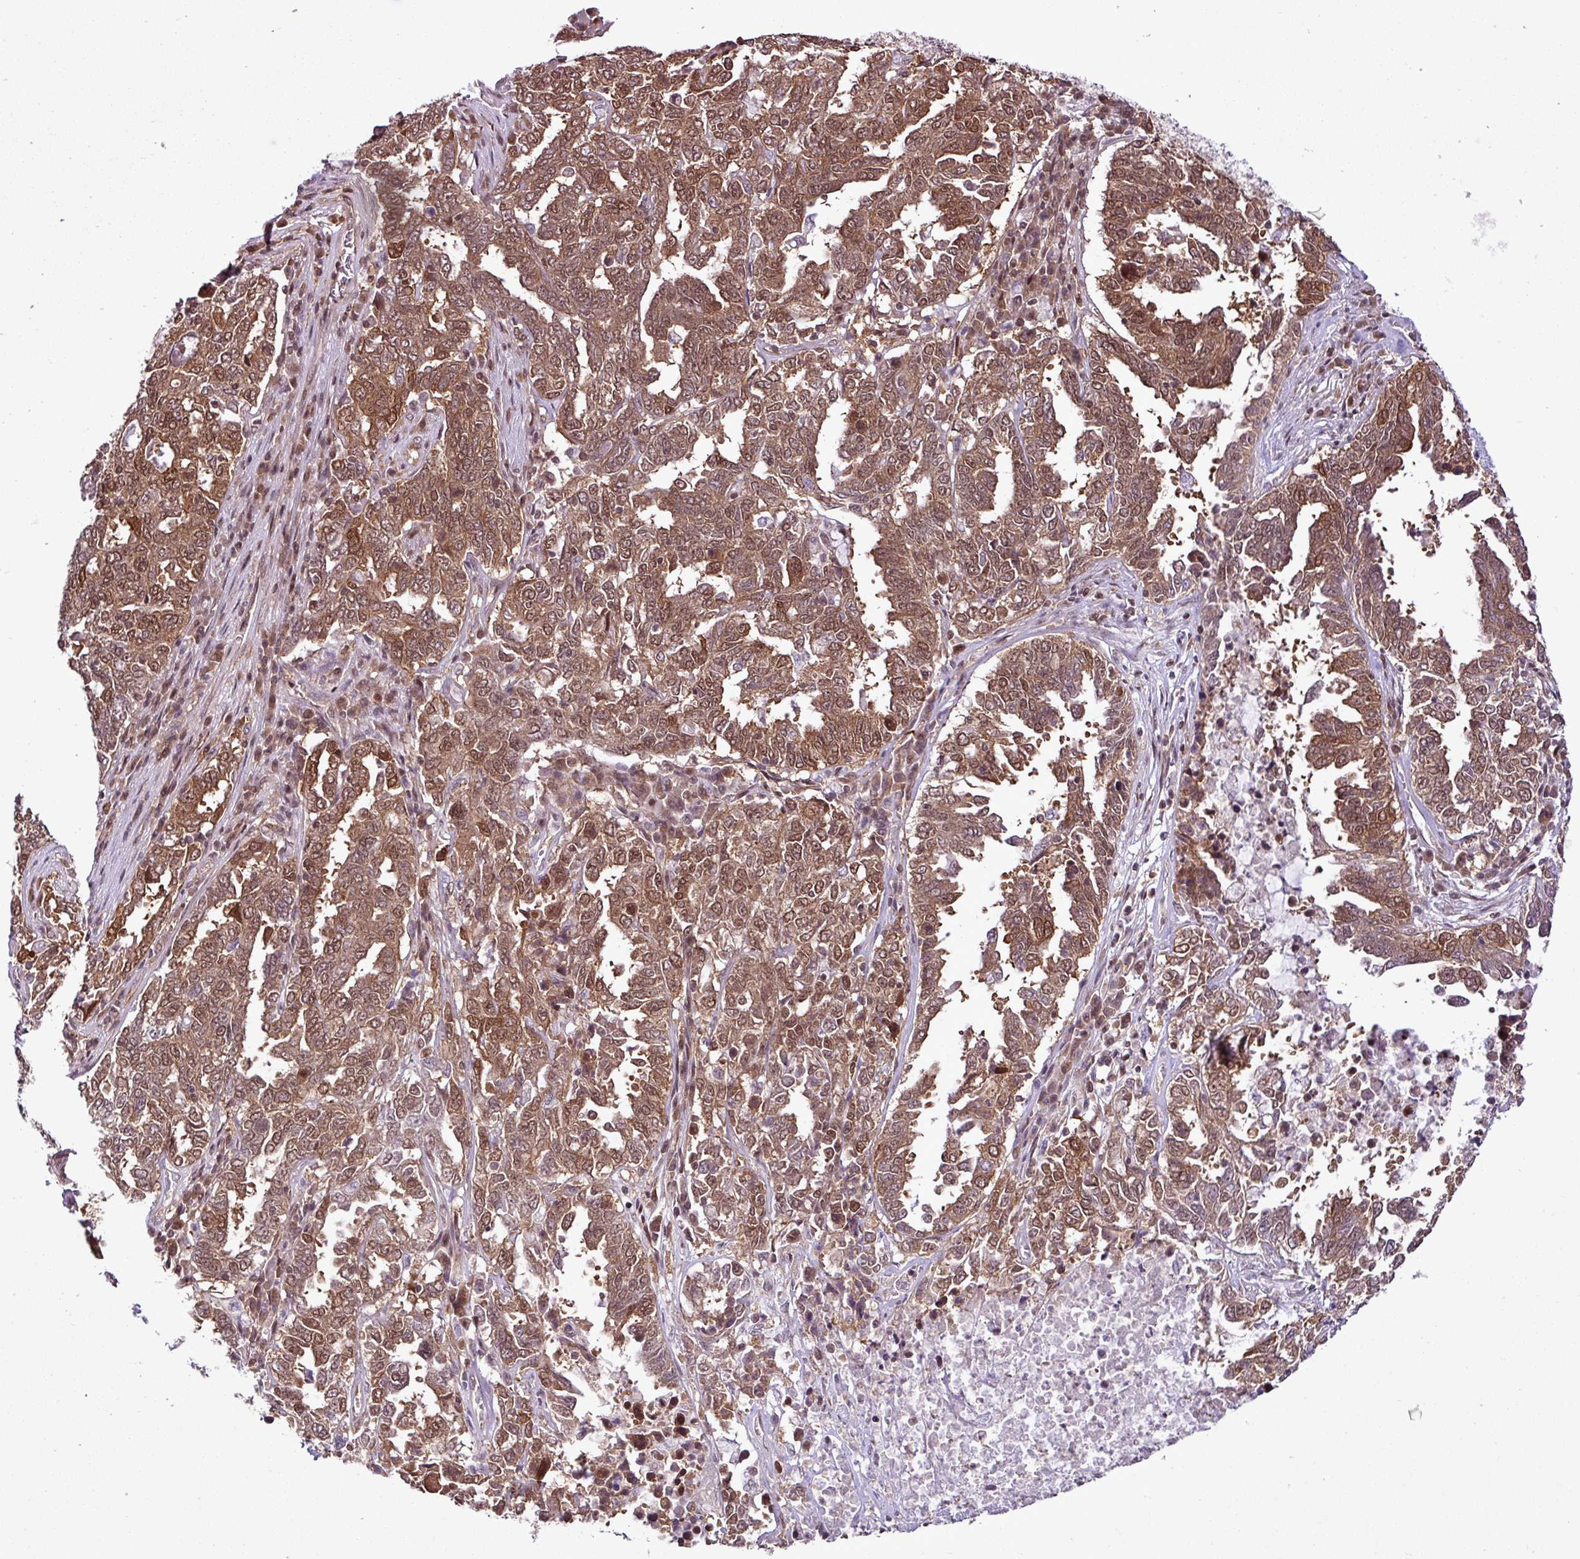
{"staining": {"intensity": "moderate", "quantity": ">75%", "location": "cytoplasmic/membranous,nuclear"}, "tissue": "ovarian cancer", "cell_type": "Tumor cells", "image_type": "cancer", "snomed": [{"axis": "morphology", "description": "Carcinoma, endometroid"}, {"axis": "topography", "description": "Ovary"}], "caption": "Ovarian endometroid carcinoma stained with DAB (3,3'-diaminobenzidine) immunohistochemistry reveals medium levels of moderate cytoplasmic/membranous and nuclear staining in about >75% of tumor cells.", "gene": "ITPKC", "patient": {"sex": "female", "age": 62}}